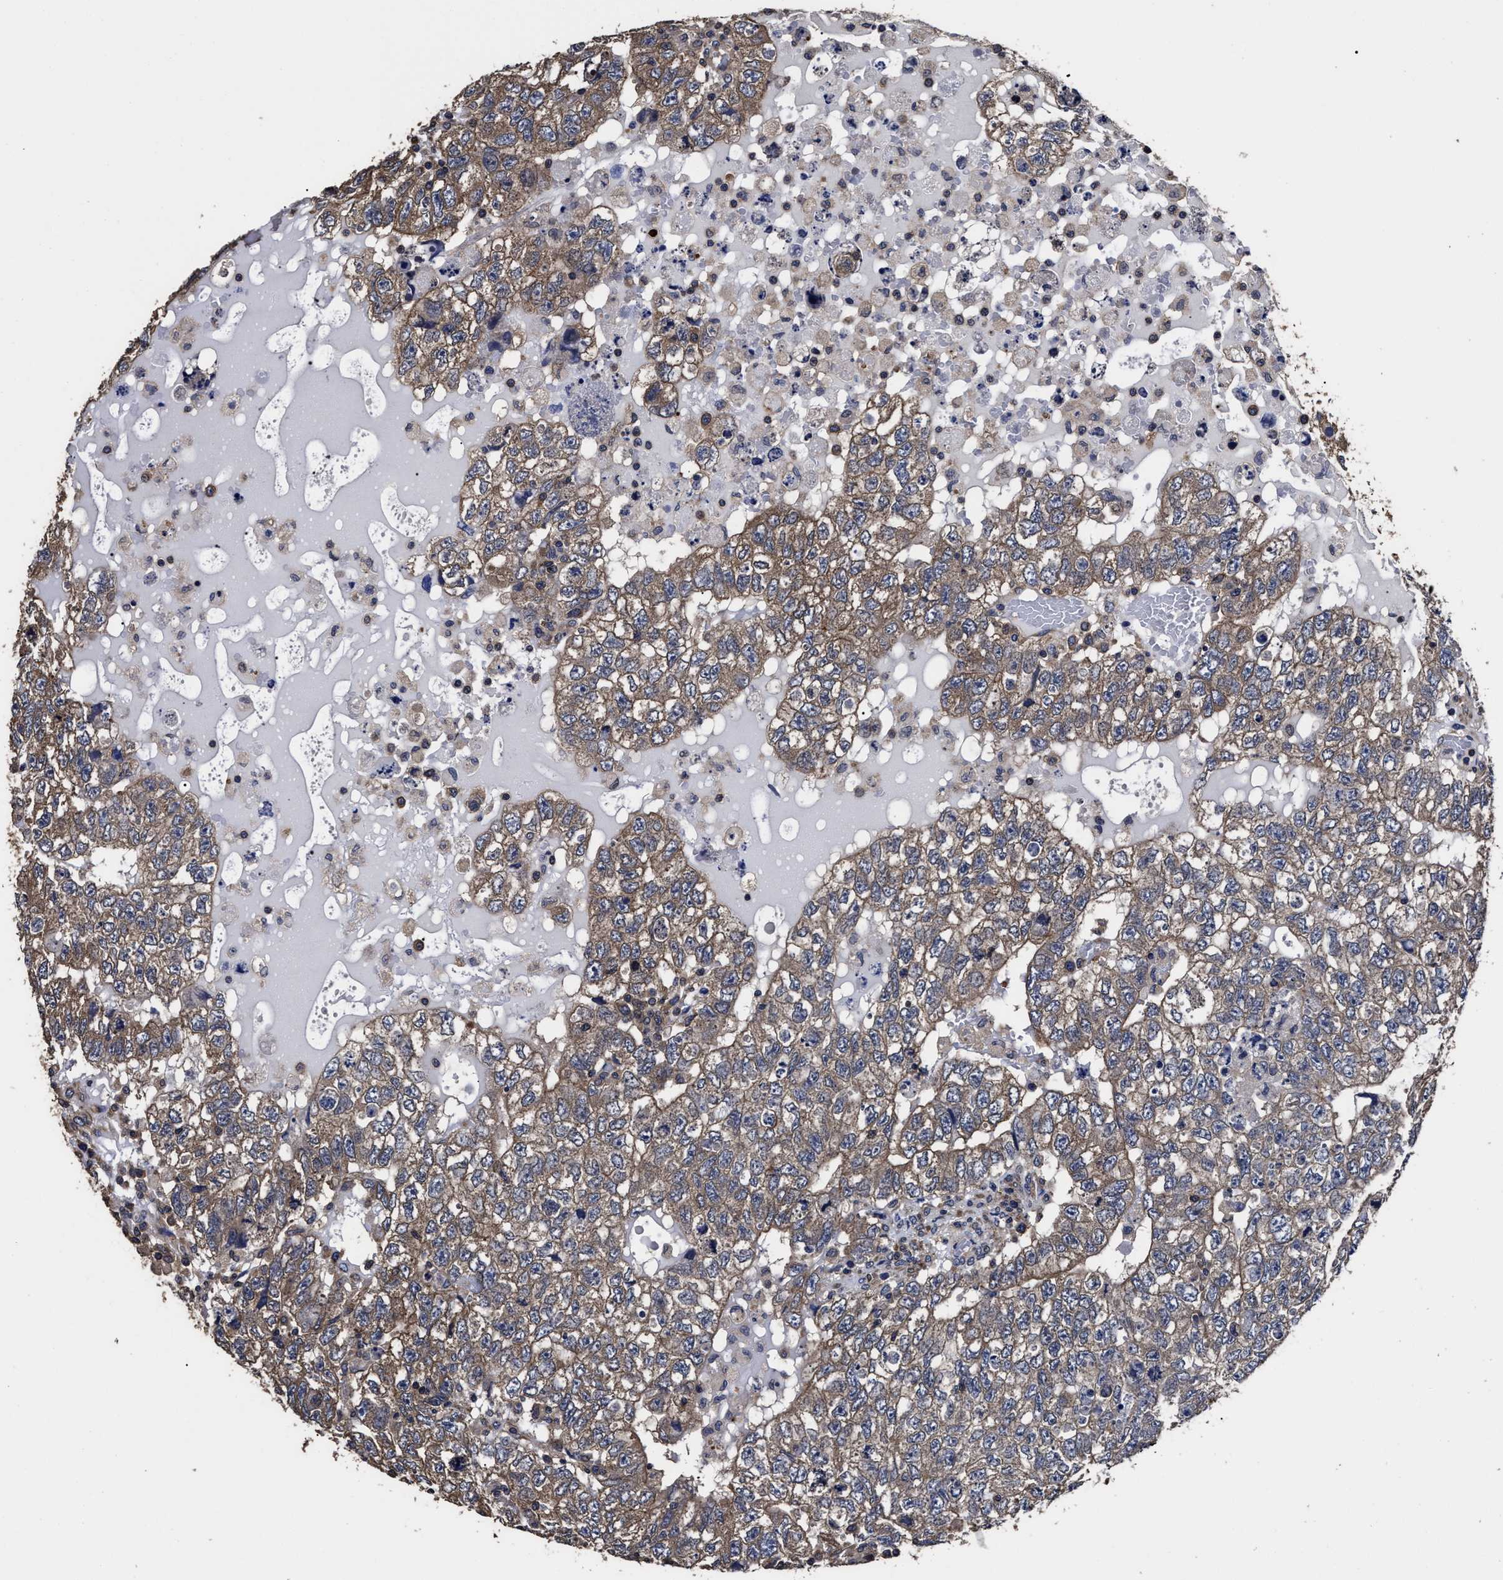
{"staining": {"intensity": "weak", "quantity": ">75%", "location": "cytoplasmic/membranous"}, "tissue": "testis cancer", "cell_type": "Tumor cells", "image_type": "cancer", "snomed": [{"axis": "morphology", "description": "Carcinoma, Embryonal, NOS"}, {"axis": "topography", "description": "Testis"}], "caption": "Human embryonal carcinoma (testis) stained with a protein marker exhibits weak staining in tumor cells.", "gene": "AVEN", "patient": {"sex": "male", "age": 36}}